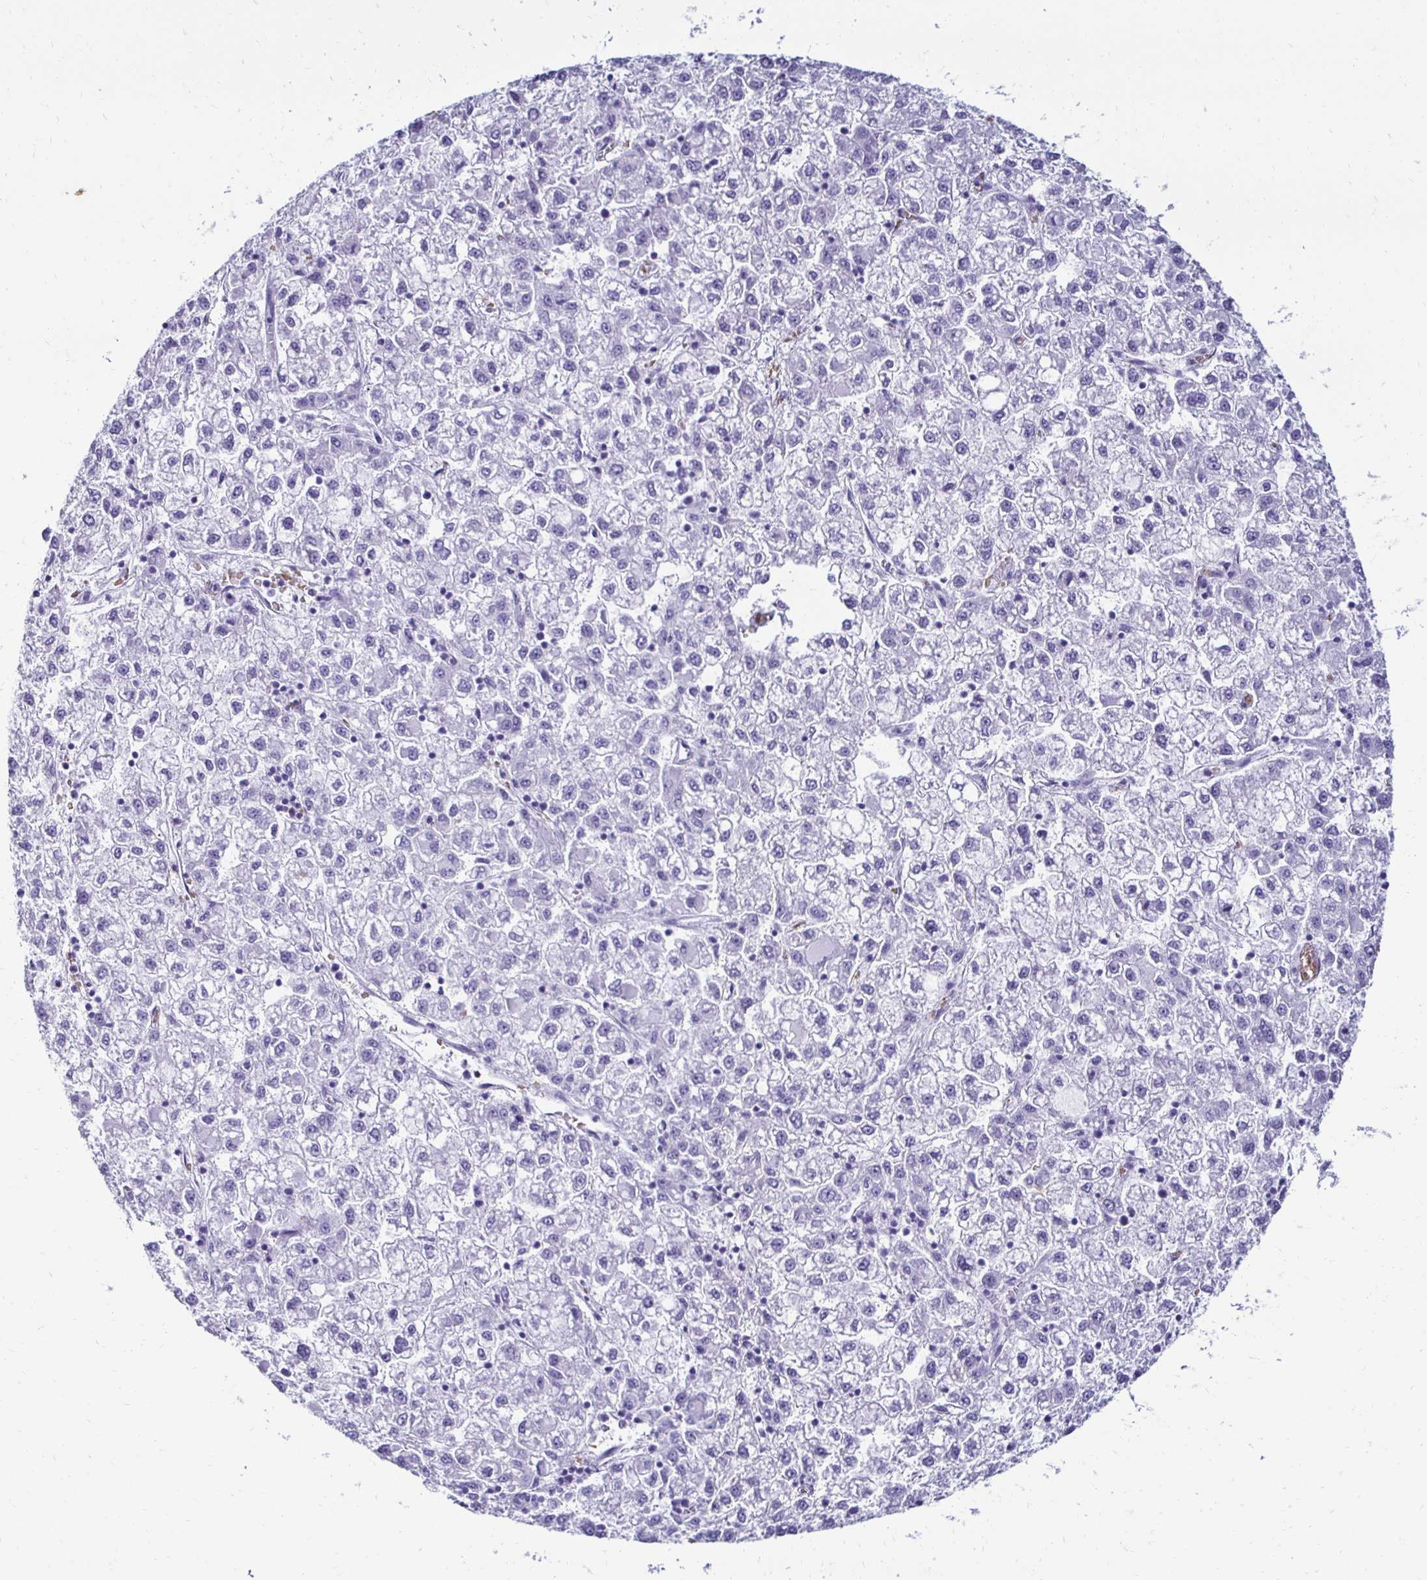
{"staining": {"intensity": "negative", "quantity": "none", "location": "none"}, "tissue": "liver cancer", "cell_type": "Tumor cells", "image_type": "cancer", "snomed": [{"axis": "morphology", "description": "Carcinoma, Hepatocellular, NOS"}, {"axis": "topography", "description": "Liver"}], "caption": "A high-resolution image shows immunohistochemistry (IHC) staining of liver cancer, which demonstrates no significant positivity in tumor cells.", "gene": "RHBDL3", "patient": {"sex": "male", "age": 40}}